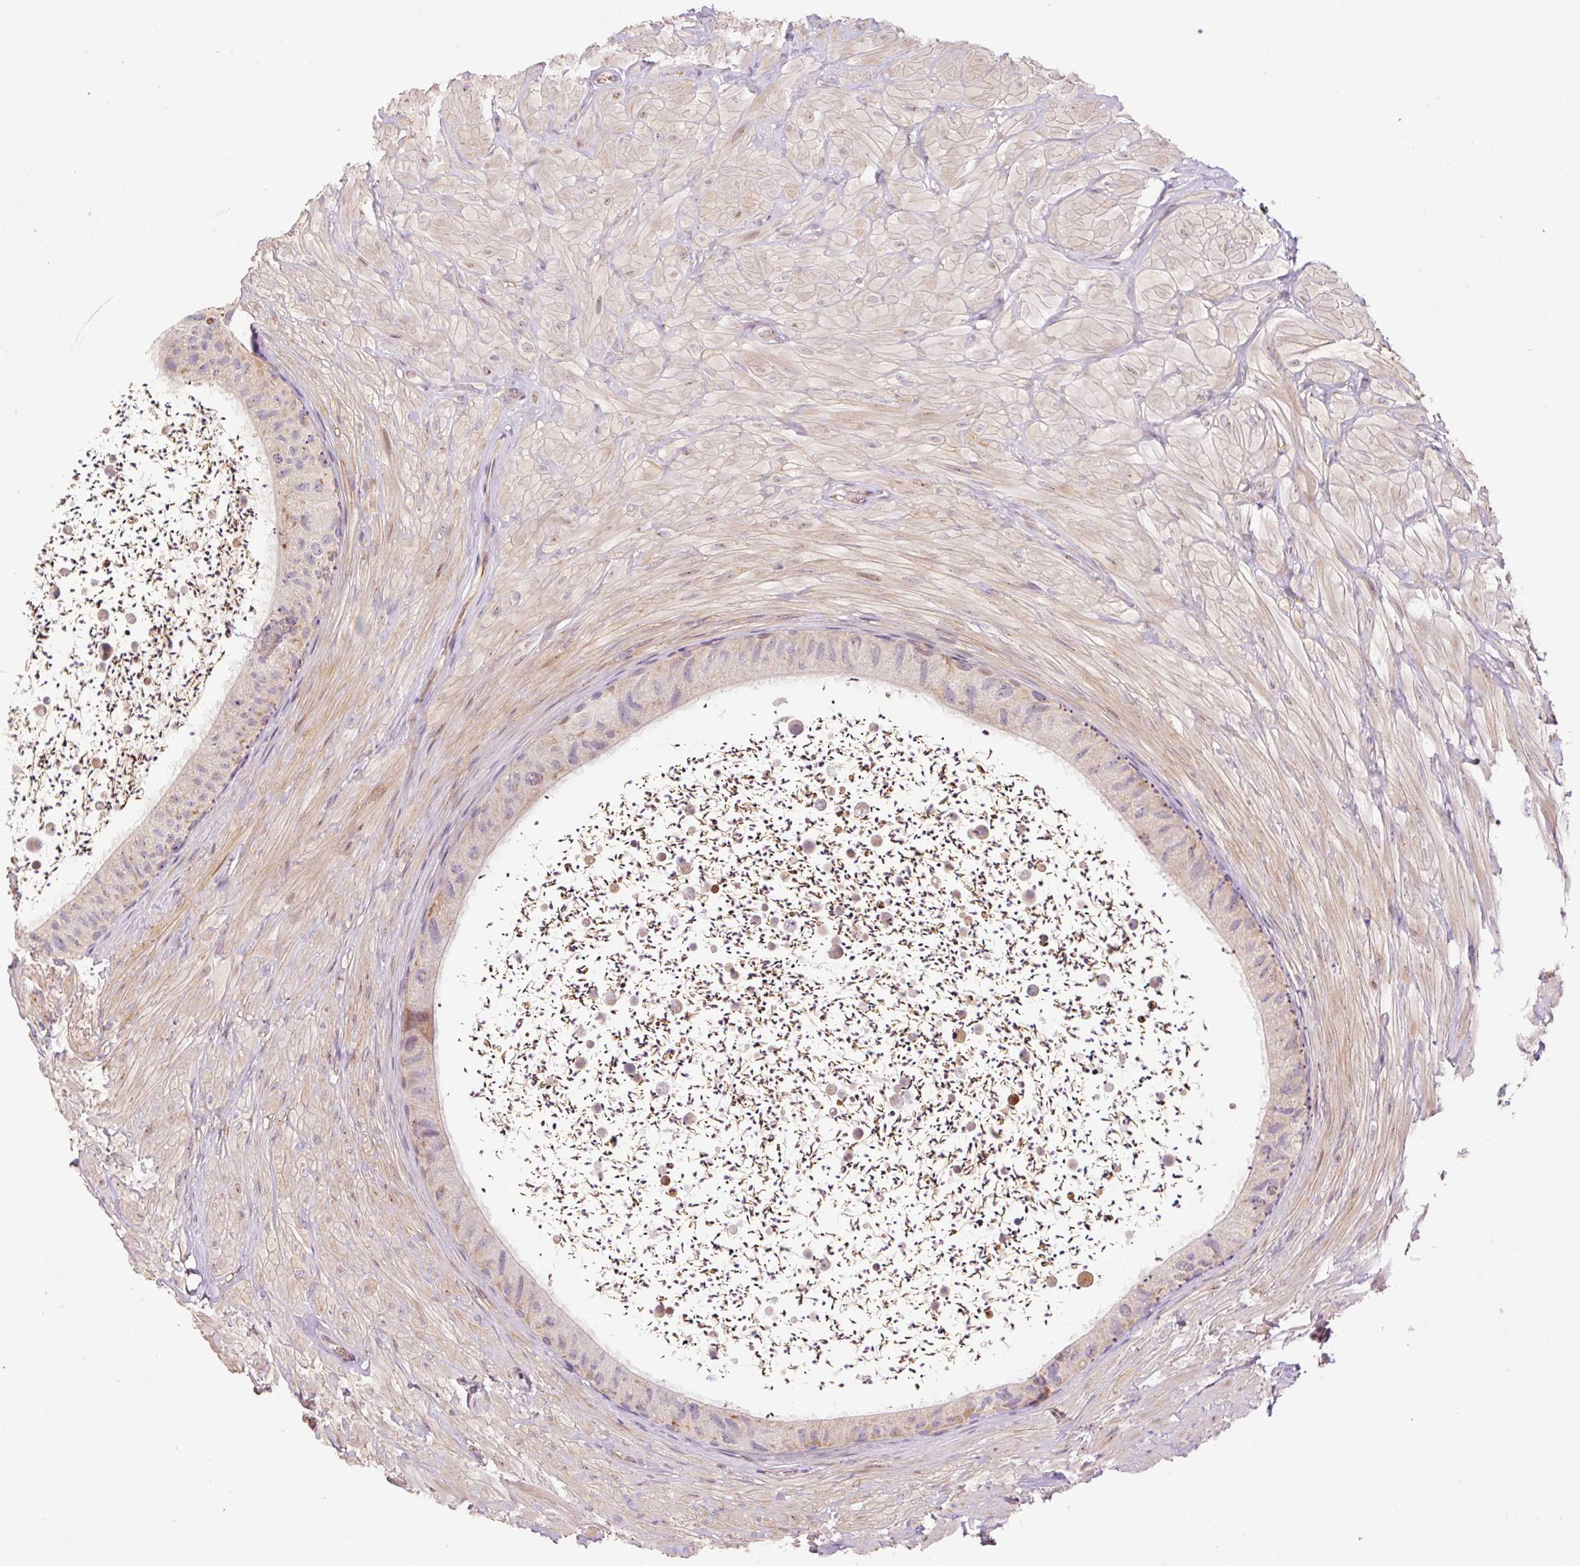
{"staining": {"intensity": "moderate", "quantity": "<25%", "location": "nuclear"}, "tissue": "epididymis", "cell_type": "Glandular cells", "image_type": "normal", "snomed": [{"axis": "morphology", "description": "Normal tissue, NOS"}, {"axis": "topography", "description": "Epididymis"}, {"axis": "topography", "description": "Peripheral nerve tissue"}], "caption": "High-power microscopy captured an immunohistochemistry (IHC) histopathology image of unremarkable epididymis, revealing moderate nuclear positivity in about <25% of glandular cells.", "gene": "ZNF394", "patient": {"sex": "male", "age": 32}}